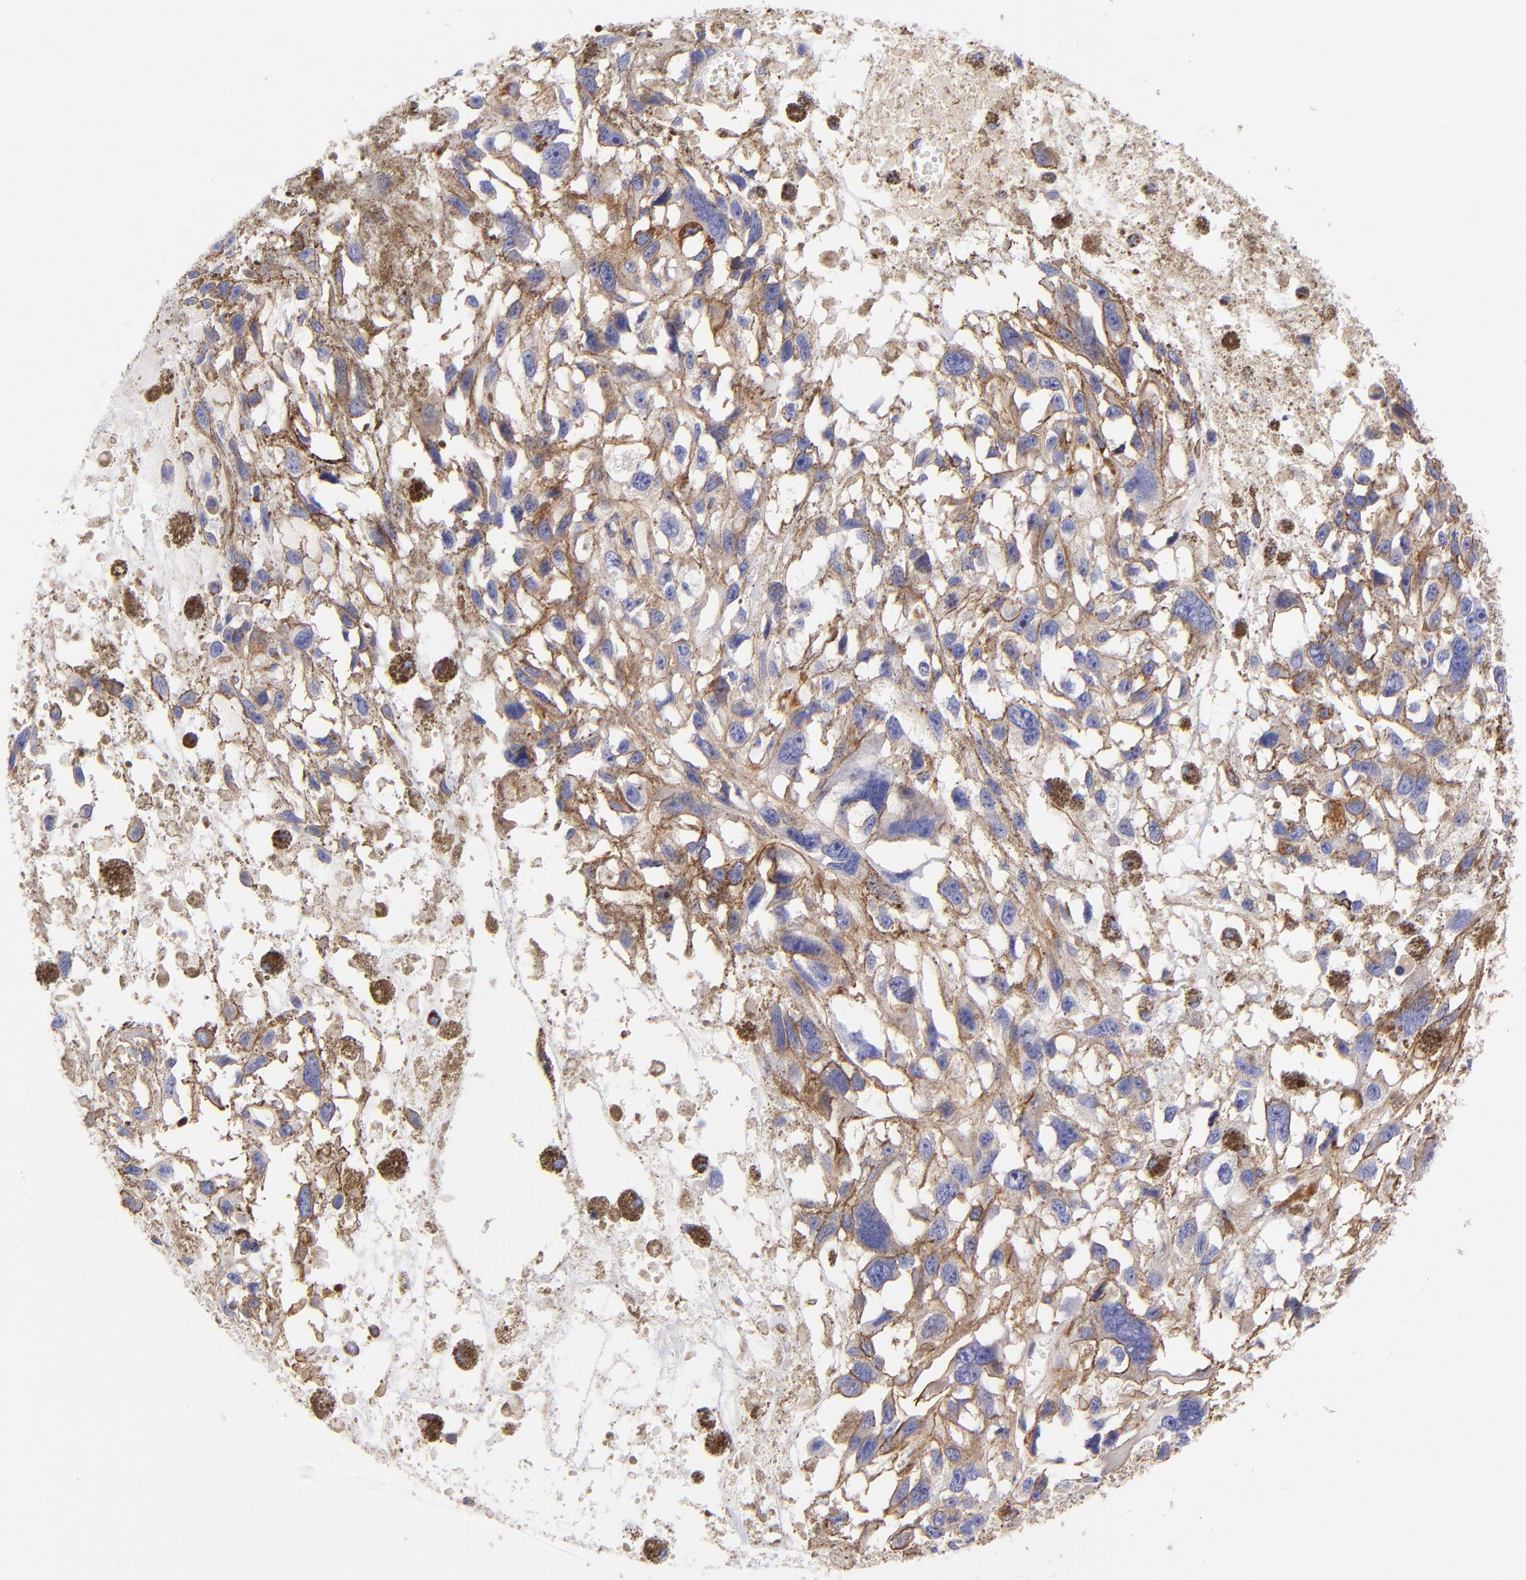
{"staining": {"intensity": "moderate", "quantity": "25%-75%", "location": "cytoplasmic/membranous"}, "tissue": "melanoma", "cell_type": "Tumor cells", "image_type": "cancer", "snomed": [{"axis": "morphology", "description": "Malignant melanoma, Metastatic site"}, {"axis": "topography", "description": "Lymph node"}], "caption": "Immunohistochemical staining of malignant melanoma (metastatic site) displays medium levels of moderate cytoplasmic/membranous protein positivity in about 25%-75% of tumor cells. (DAB (3,3'-diaminobenzidine) IHC, brown staining for protein, blue staining for nuclei).", "gene": "PPFIBP1", "patient": {"sex": "male", "age": 59}}